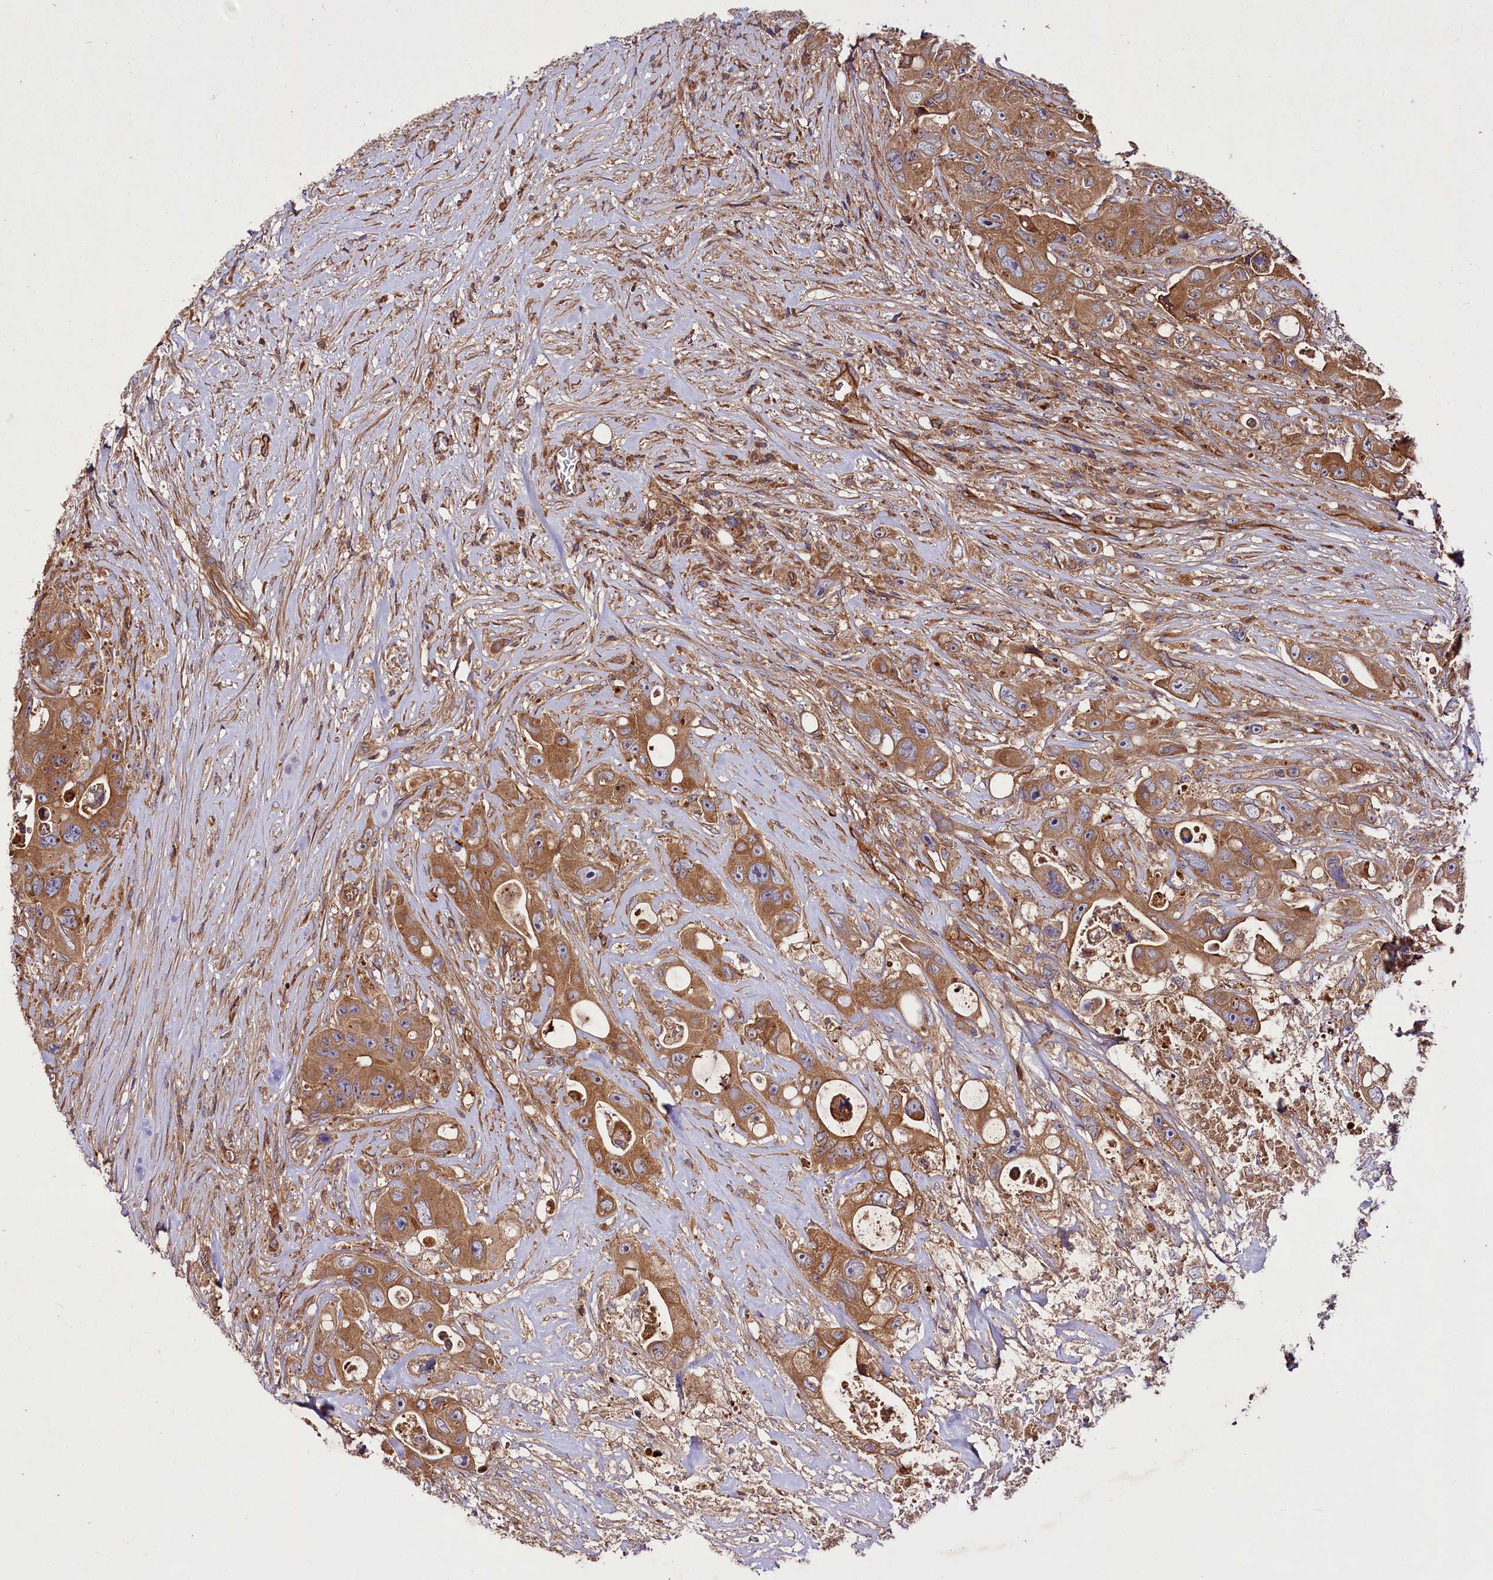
{"staining": {"intensity": "moderate", "quantity": ">75%", "location": "cytoplasmic/membranous"}, "tissue": "colorectal cancer", "cell_type": "Tumor cells", "image_type": "cancer", "snomed": [{"axis": "morphology", "description": "Adenocarcinoma, NOS"}, {"axis": "topography", "description": "Colon"}], "caption": "A medium amount of moderate cytoplasmic/membranous expression is seen in approximately >75% of tumor cells in colorectal cancer tissue. The staining was performed using DAB, with brown indicating positive protein expression. Nuclei are stained blue with hematoxylin.", "gene": "CEP295", "patient": {"sex": "female", "age": 46}}